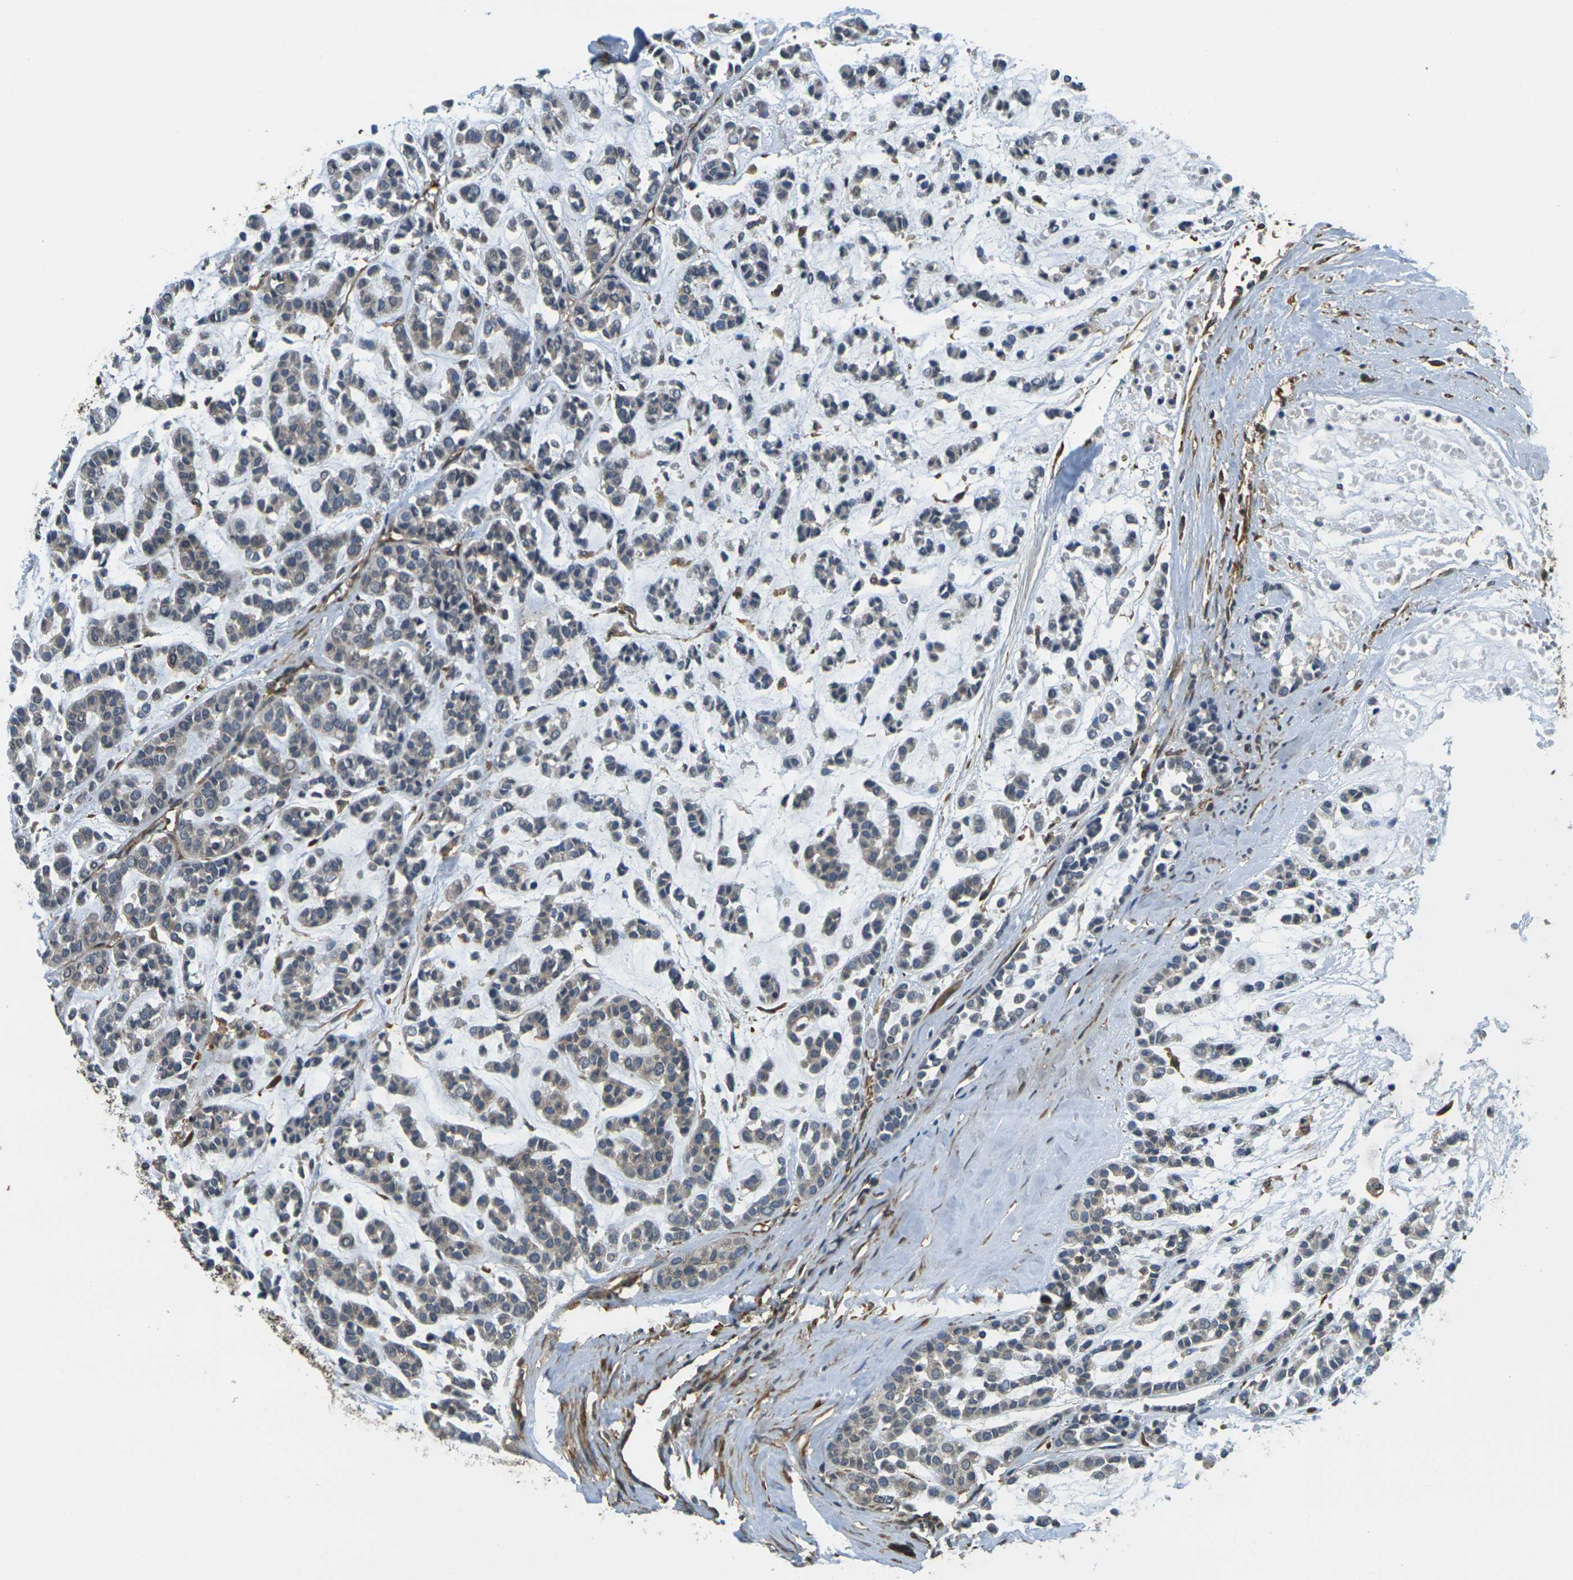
{"staining": {"intensity": "weak", "quantity": "25%-75%", "location": "cytoplasmic/membranous"}, "tissue": "head and neck cancer", "cell_type": "Tumor cells", "image_type": "cancer", "snomed": [{"axis": "morphology", "description": "Adenocarcinoma, NOS"}, {"axis": "morphology", "description": "Adenoma, NOS"}, {"axis": "topography", "description": "Head-Neck"}], "caption": "Immunohistochemistry (DAB (3,3'-diaminobenzidine)) staining of head and neck cancer shows weak cytoplasmic/membranous protein staining in approximately 25%-75% of tumor cells. (DAB IHC, brown staining for protein, blue staining for nuclei).", "gene": "CAST", "patient": {"sex": "female", "age": 55}}